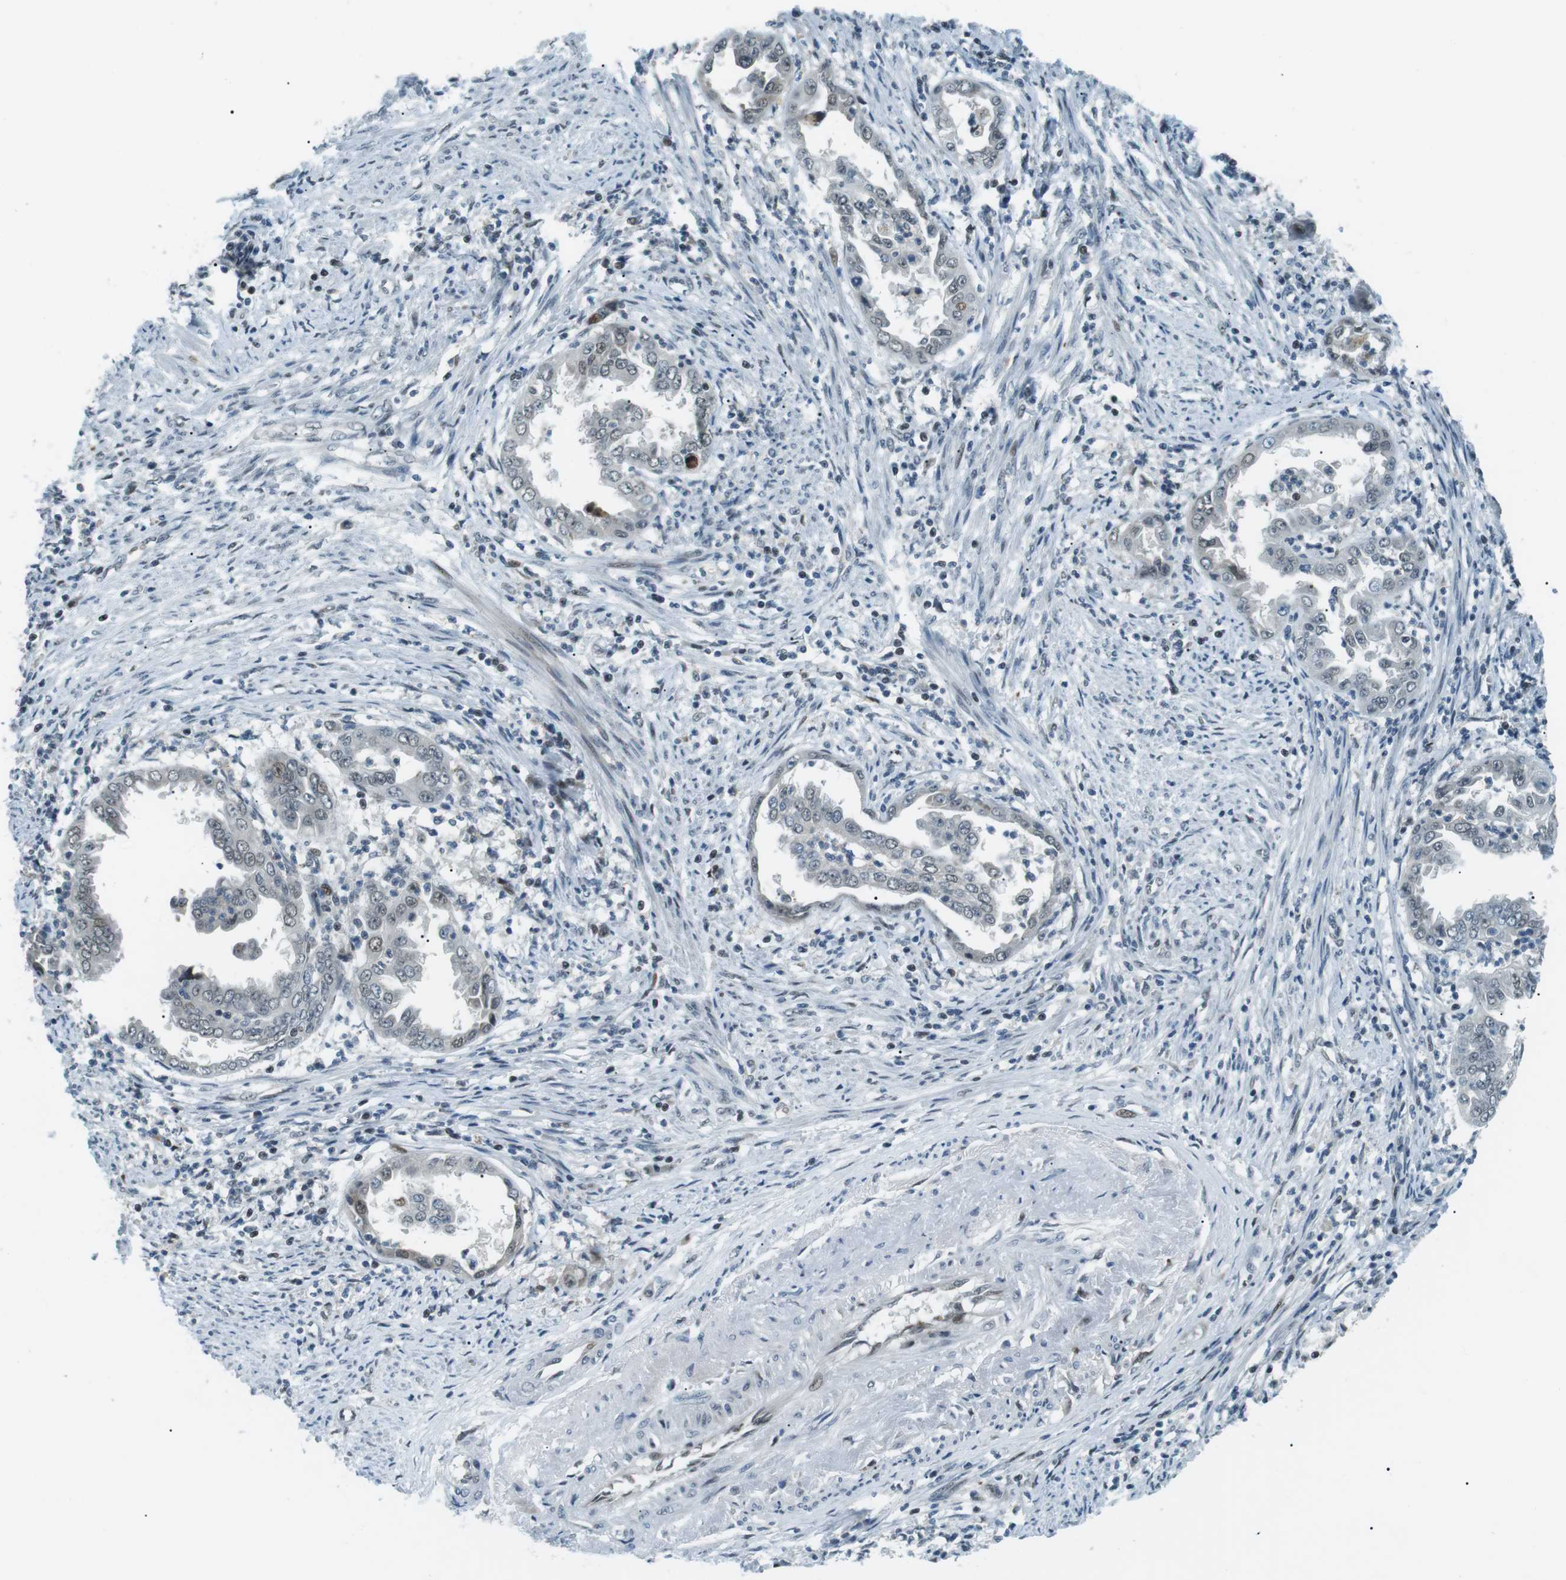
{"staining": {"intensity": "negative", "quantity": "none", "location": "none"}, "tissue": "endometrial cancer", "cell_type": "Tumor cells", "image_type": "cancer", "snomed": [{"axis": "morphology", "description": "Adenocarcinoma, NOS"}, {"axis": "topography", "description": "Endometrium"}], "caption": "The IHC photomicrograph has no significant expression in tumor cells of endometrial cancer tissue.", "gene": "PJA1", "patient": {"sex": "female", "age": 85}}